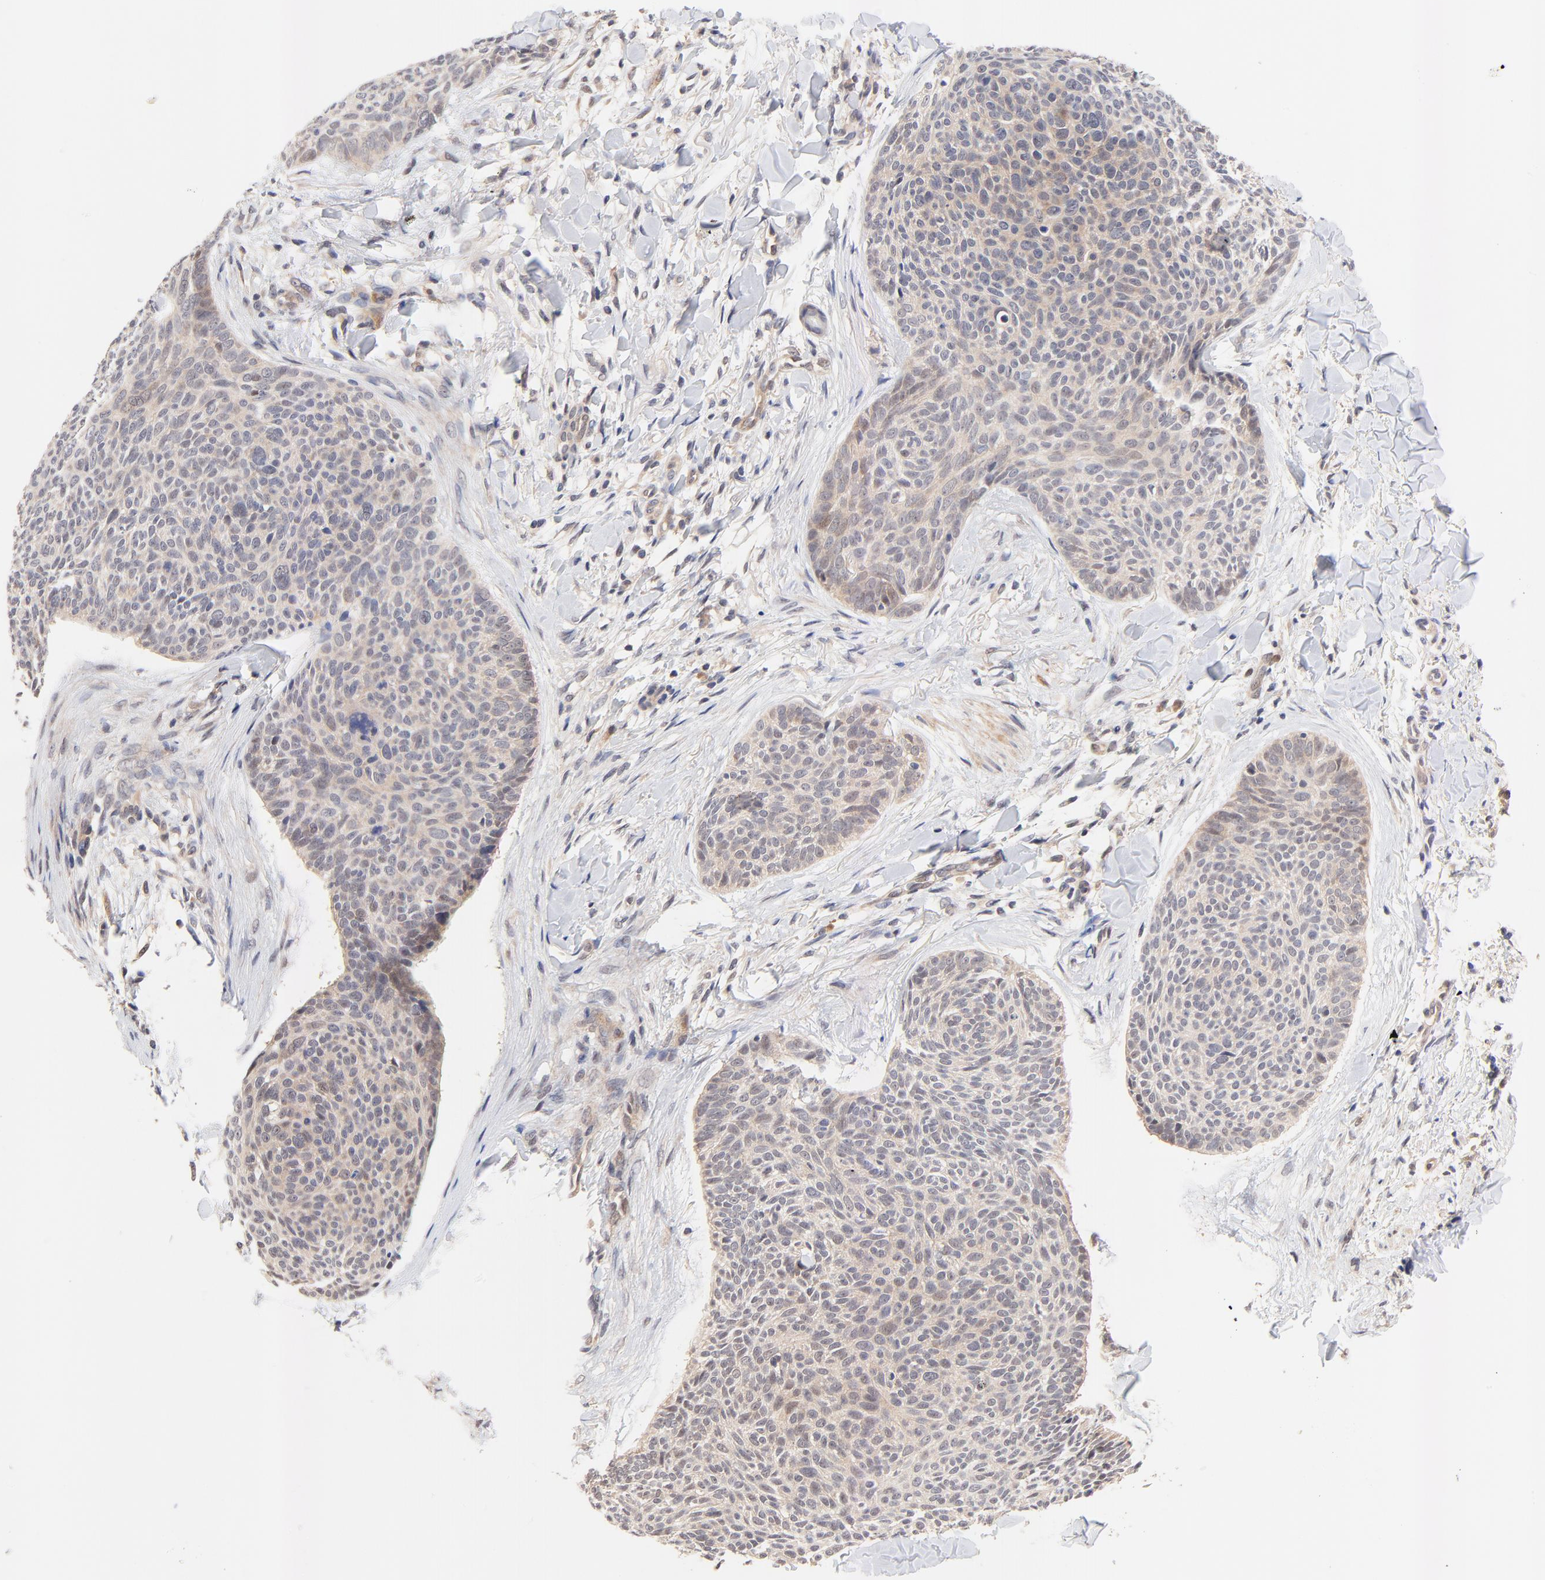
{"staining": {"intensity": "weak", "quantity": "25%-75%", "location": "cytoplasmic/membranous"}, "tissue": "skin cancer", "cell_type": "Tumor cells", "image_type": "cancer", "snomed": [{"axis": "morphology", "description": "Normal tissue, NOS"}, {"axis": "morphology", "description": "Basal cell carcinoma"}, {"axis": "topography", "description": "Skin"}], "caption": "Protein analysis of skin basal cell carcinoma tissue demonstrates weak cytoplasmic/membranous expression in about 25%-75% of tumor cells.", "gene": "TXNL1", "patient": {"sex": "female", "age": 57}}